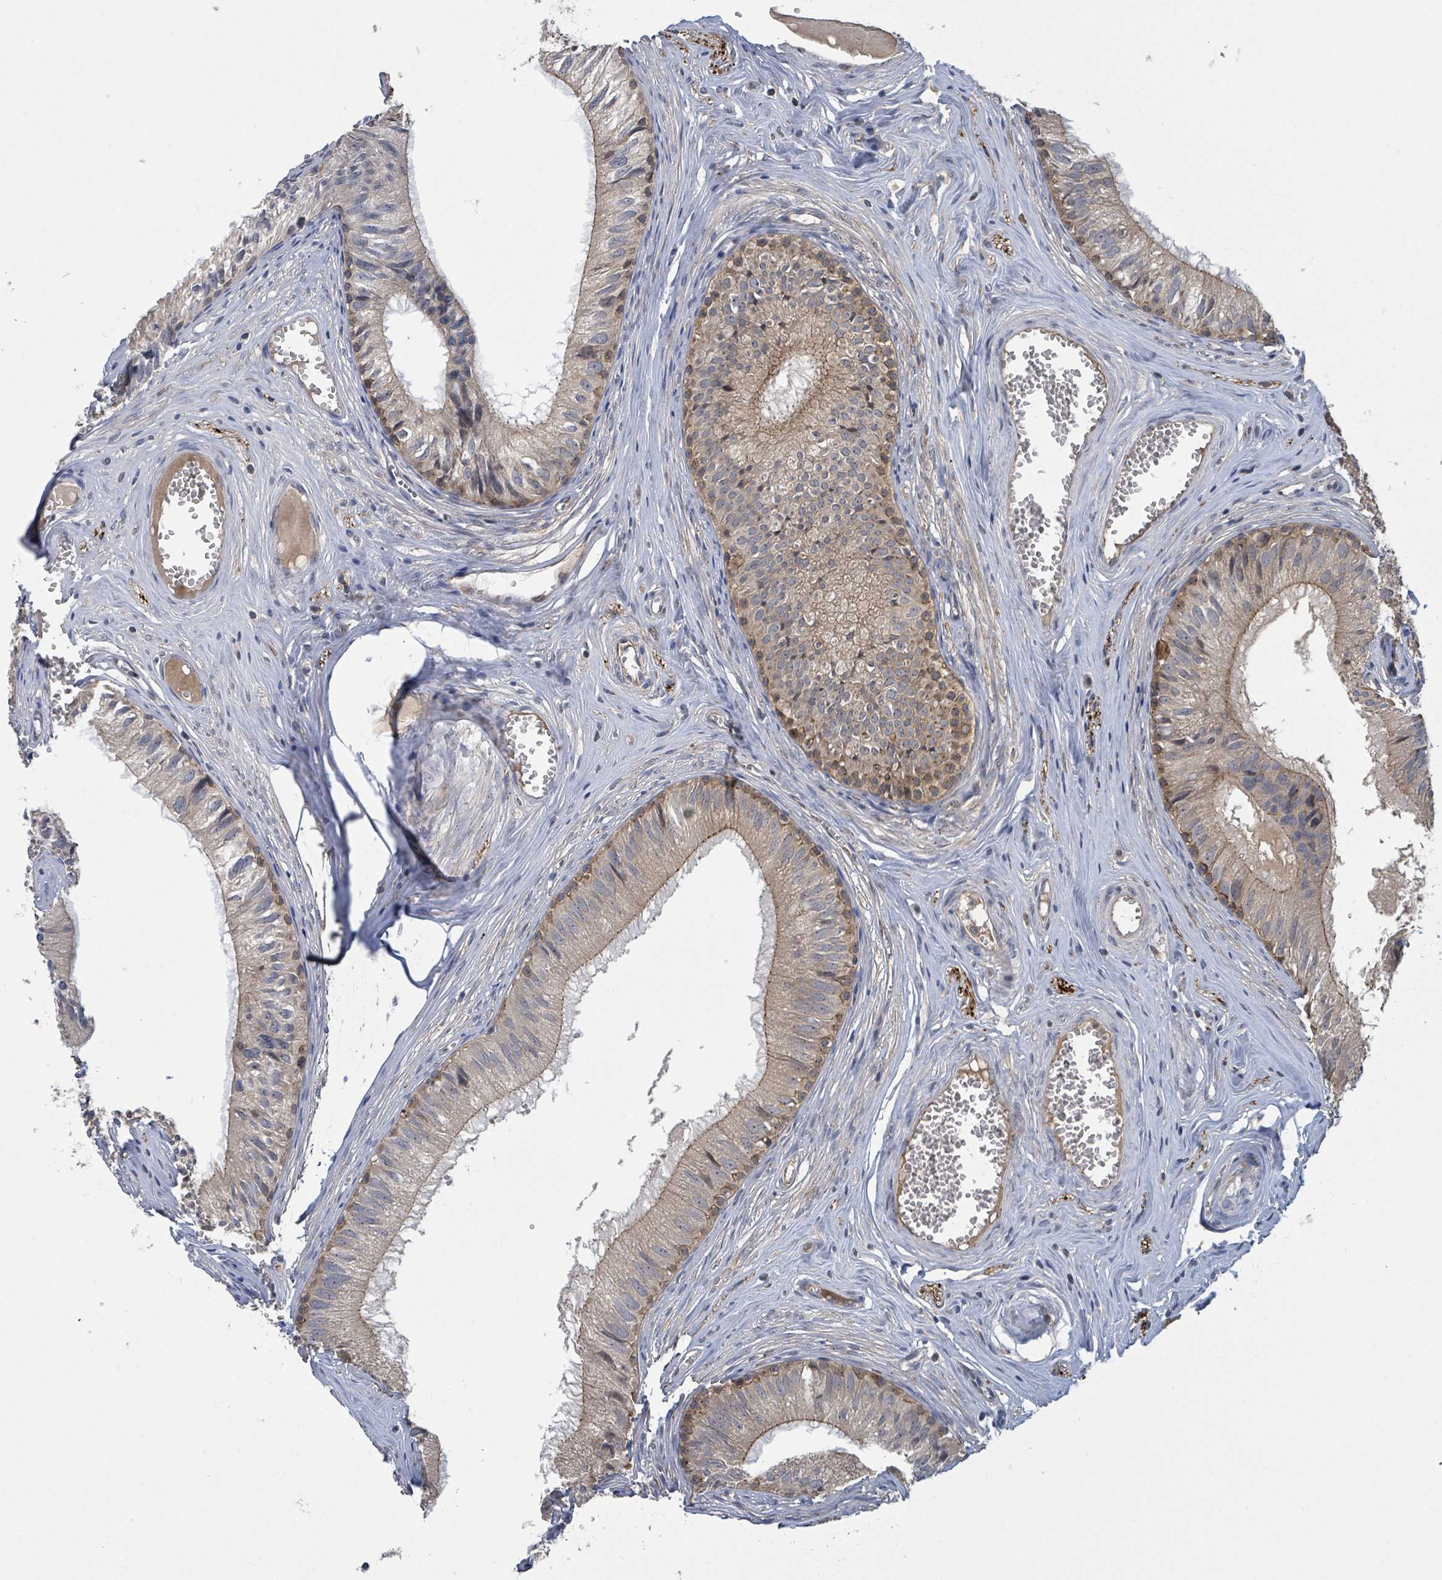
{"staining": {"intensity": "moderate", "quantity": ">75%", "location": "cytoplasmic/membranous"}, "tissue": "epididymis", "cell_type": "Glandular cells", "image_type": "normal", "snomed": [{"axis": "morphology", "description": "Normal tissue, NOS"}, {"axis": "topography", "description": "Epididymis"}], "caption": "IHC of benign epididymis reveals medium levels of moderate cytoplasmic/membranous staining in approximately >75% of glandular cells. (IHC, brightfield microscopy, high magnification).", "gene": "CCDC121", "patient": {"sex": "male", "age": 31}}